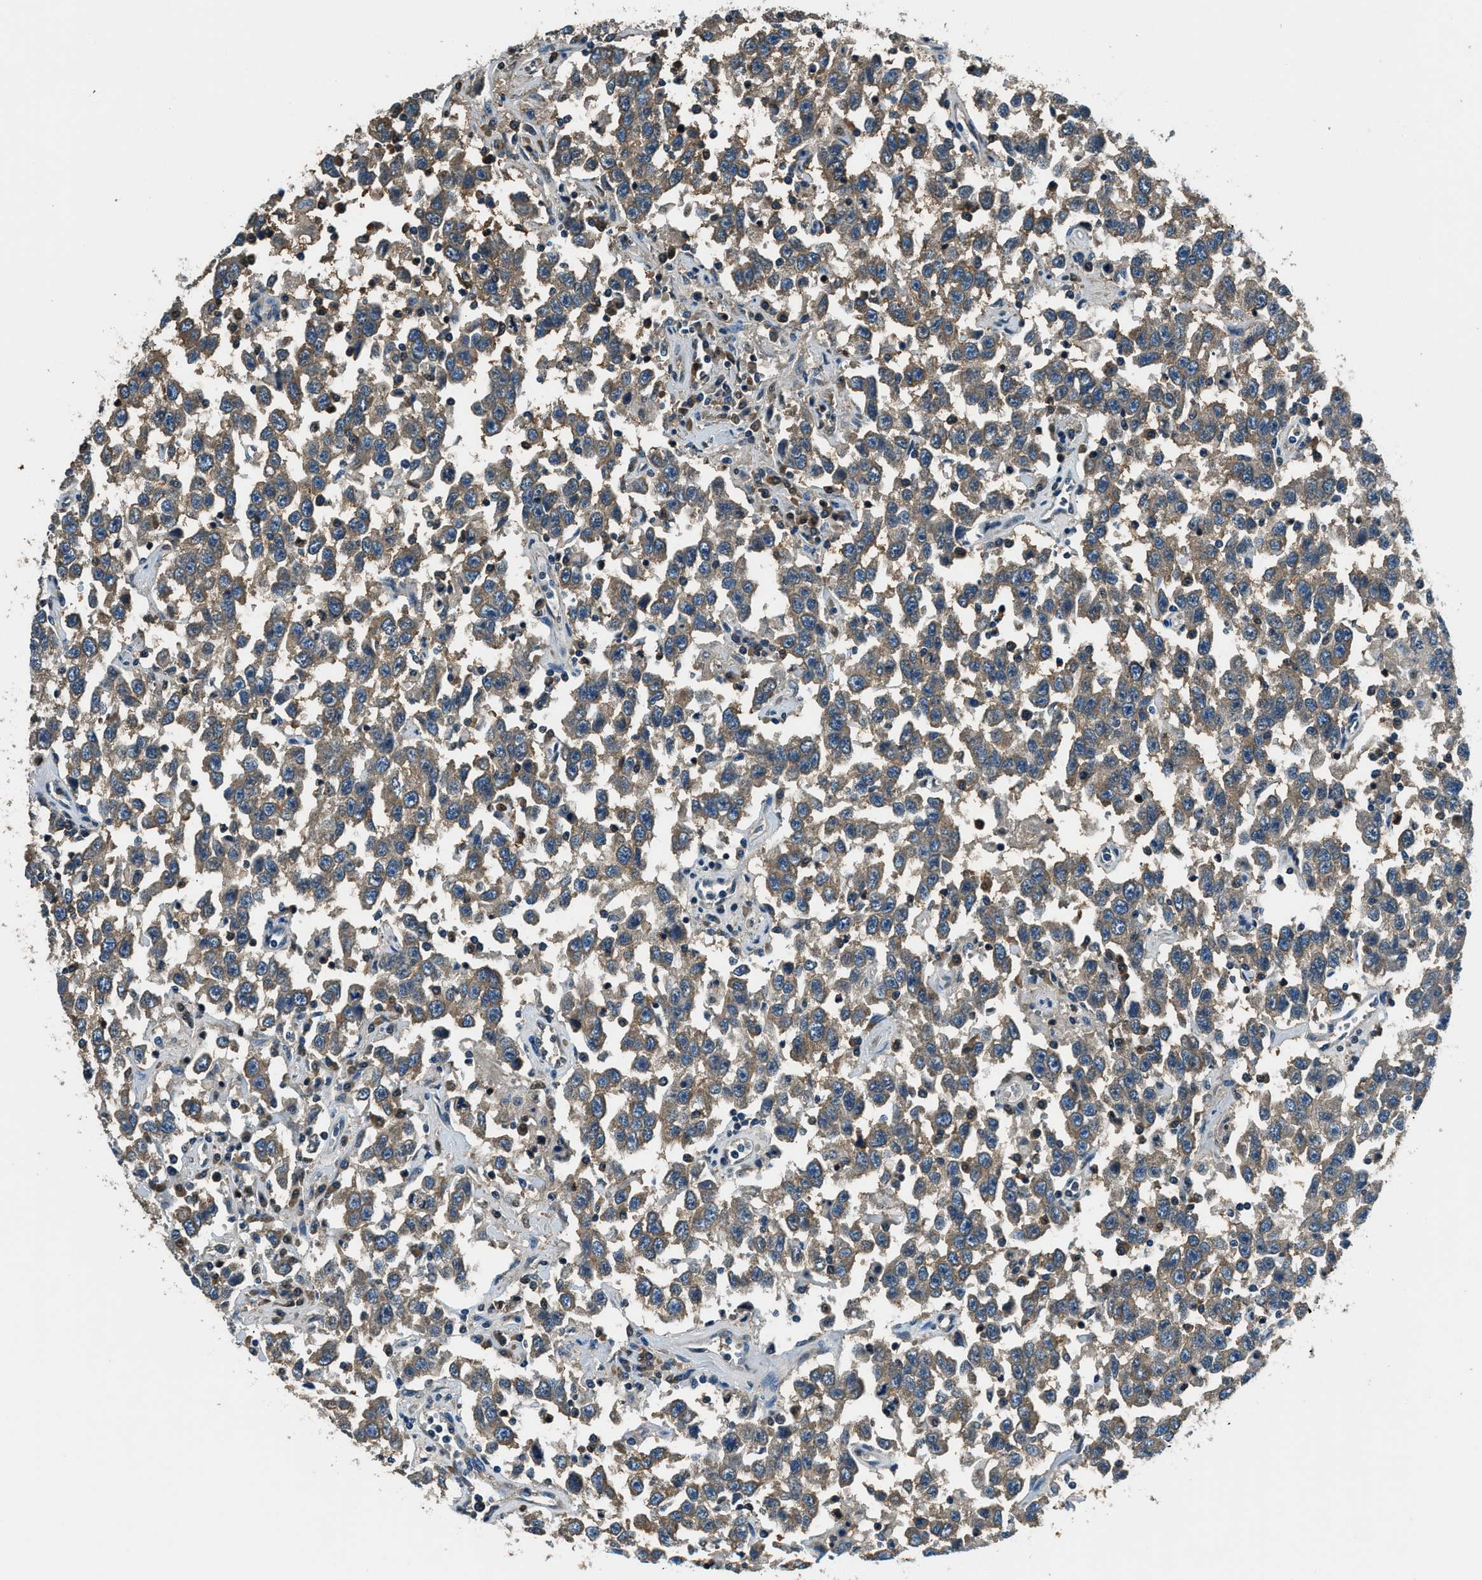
{"staining": {"intensity": "moderate", "quantity": ">75%", "location": "cytoplasmic/membranous"}, "tissue": "testis cancer", "cell_type": "Tumor cells", "image_type": "cancer", "snomed": [{"axis": "morphology", "description": "Seminoma, NOS"}, {"axis": "topography", "description": "Testis"}], "caption": "High-magnification brightfield microscopy of seminoma (testis) stained with DAB (brown) and counterstained with hematoxylin (blue). tumor cells exhibit moderate cytoplasmic/membranous expression is appreciated in approximately>75% of cells.", "gene": "ARFGAP2", "patient": {"sex": "male", "age": 41}}